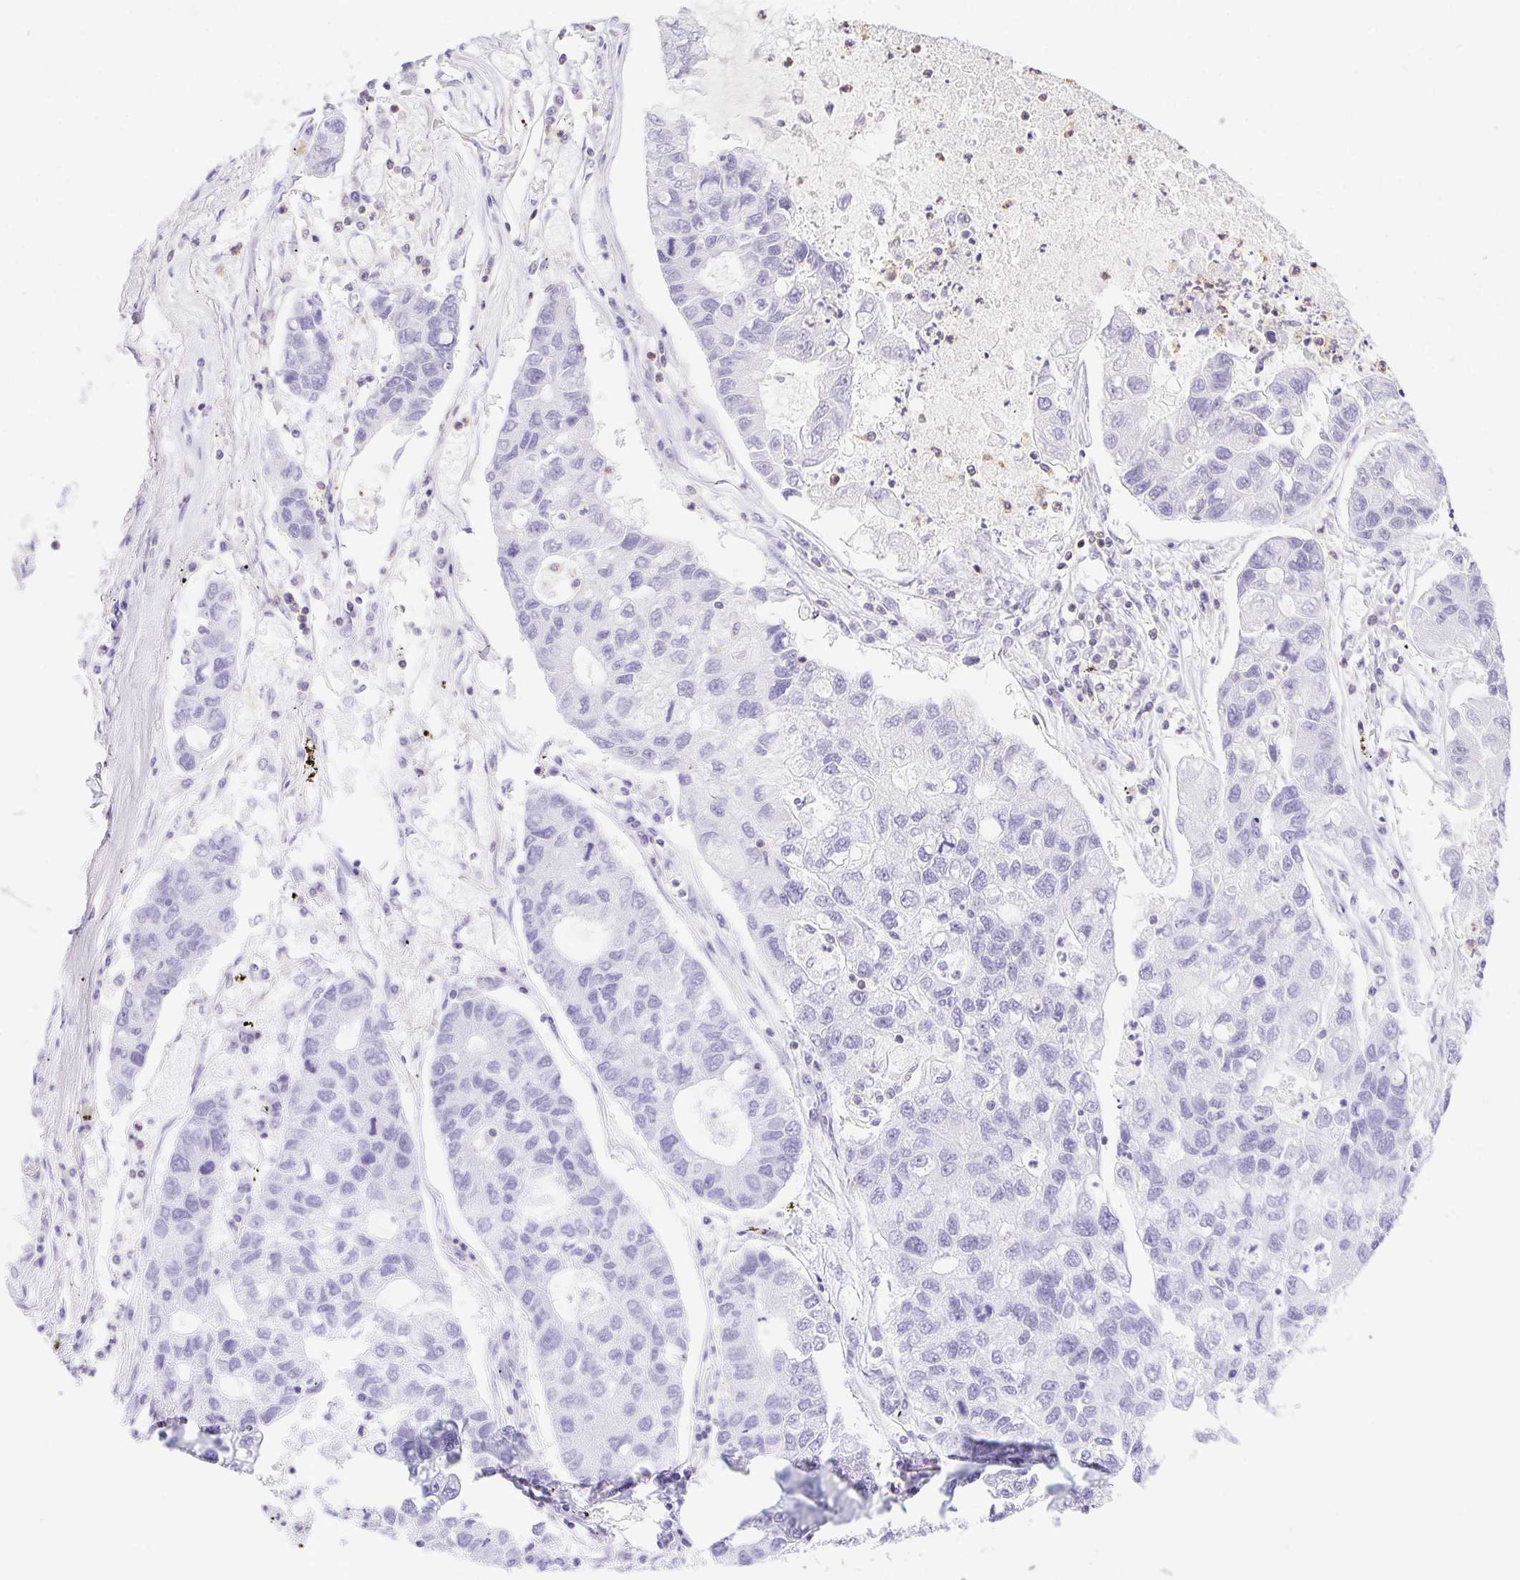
{"staining": {"intensity": "negative", "quantity": "none", "location": "none"}, "tissue": "lung cancer", "cell_type": "Tumor cells", "image_type": "cancer", "snomed": [{"axis": "morphology", "description": "Adenocarcinoma, NOS"}, {"axis": "topography", "description": "Bronchus"}, {"axis": "topography", "description": "Lung"}], "caption": "IHC histopathology image of neoplastic tissue: human adenocarcinoma (lung) stained with DAB (3,3'-diaminobenzidine) exhibits no significant protein staining in tumor cells.", "gene": "APBB1IP", "patient": {"sex": "female", "age": 51}}